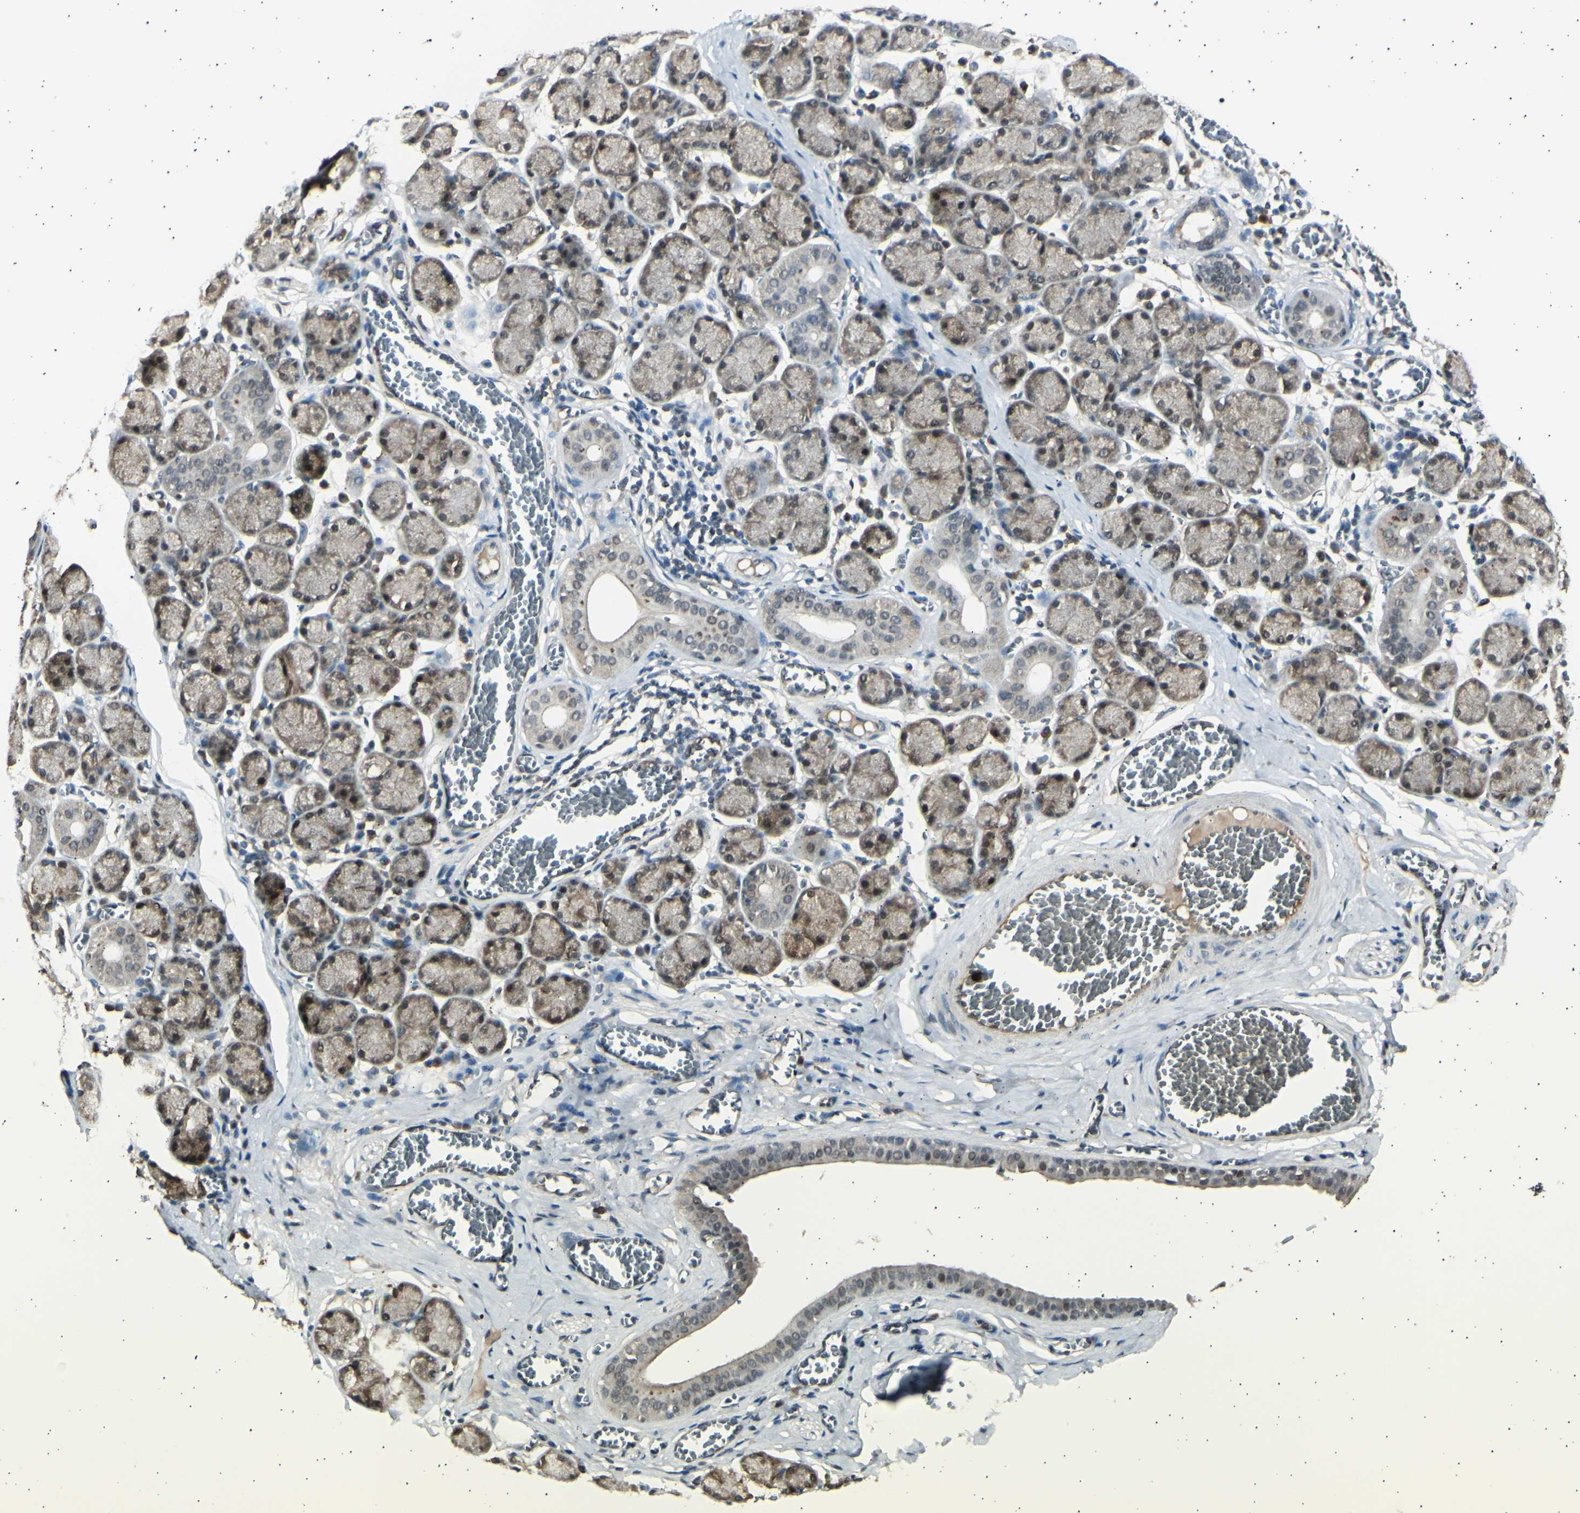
{"staining": {"intensity": "strong", "quantity": "<25%", "location": "nuclear"}, "tissue": "salivary gland", "cell_type": "Glandular cells", "image_type": "normal", "snomed": [{"axis": "morphology", "description": "Normal tissue, NOS"}, {"axis": "topography", "description": "Salivary gland"}], "caption": "IHC micrograph of benign salivary gland: salivary gland stained using IHC reveals medium levels of strong protein expression localized specifically in the nuclear of glandular cells, appearing as a nuclear brown color.", "gene": "PSMD5", "patient": {"sex": "female", "age": 24}}